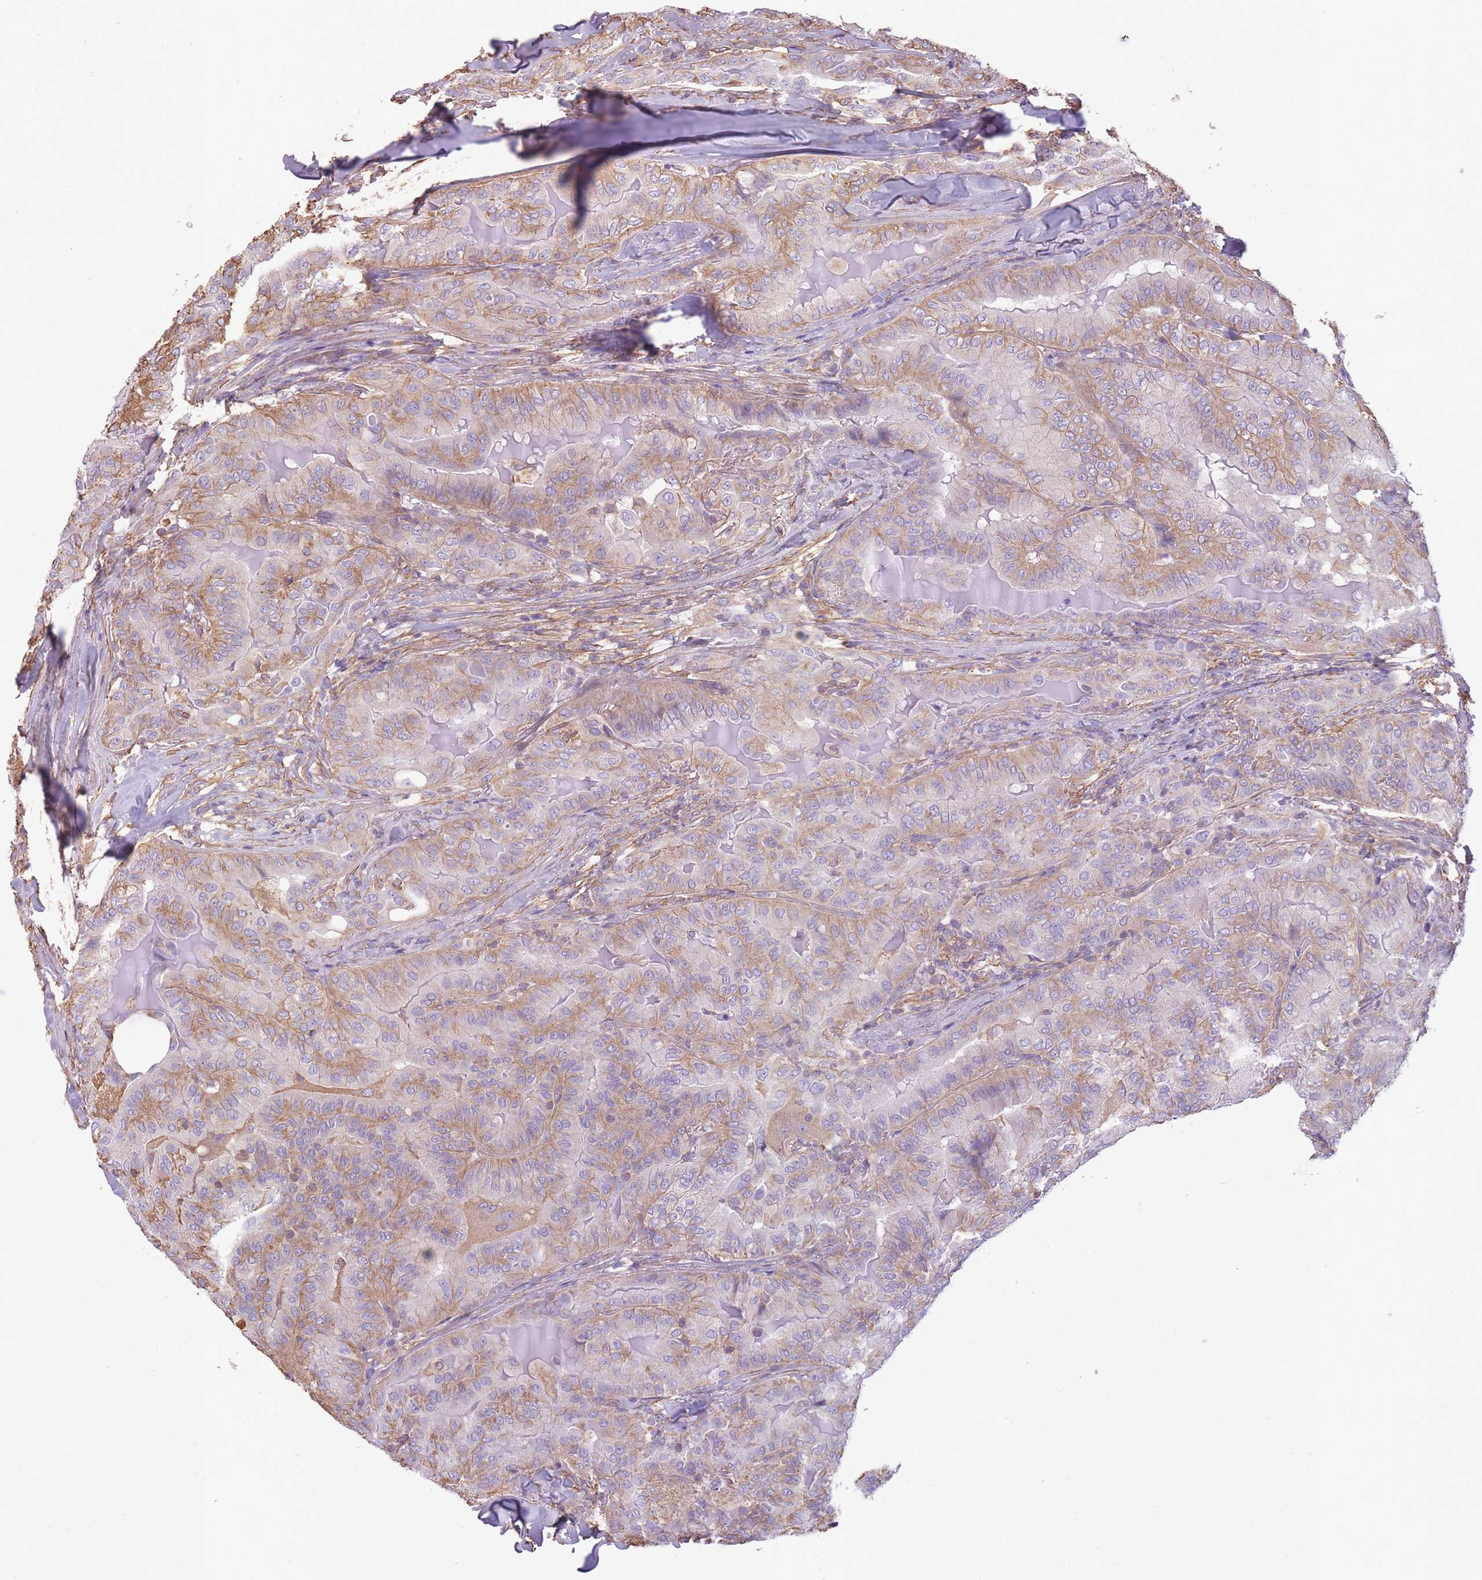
{"staining": {"intensity": "moderate", "quantity": "25%-75%", "location": "cytoplasmic/membranous"}, "tissue": "thyroid cancer", "cell_type": "Tumor cells", "image_type": "cancer", "snomed": [{"axis": "morphology", "description": "Papillary adenocarcinoma, NOS"}, {"axis": "topography", "description": "Thyroid gland"}], "caption": "This histopathology image displays immunohistochemistry staining of papillary adenocarcinoma (thyroid), with medium moderate cytoplasmic/membranous expression in approximately 25%-75% of tumor cells.", "gene": "ADD1", "patient": {"sex": "female", "age": 68}}